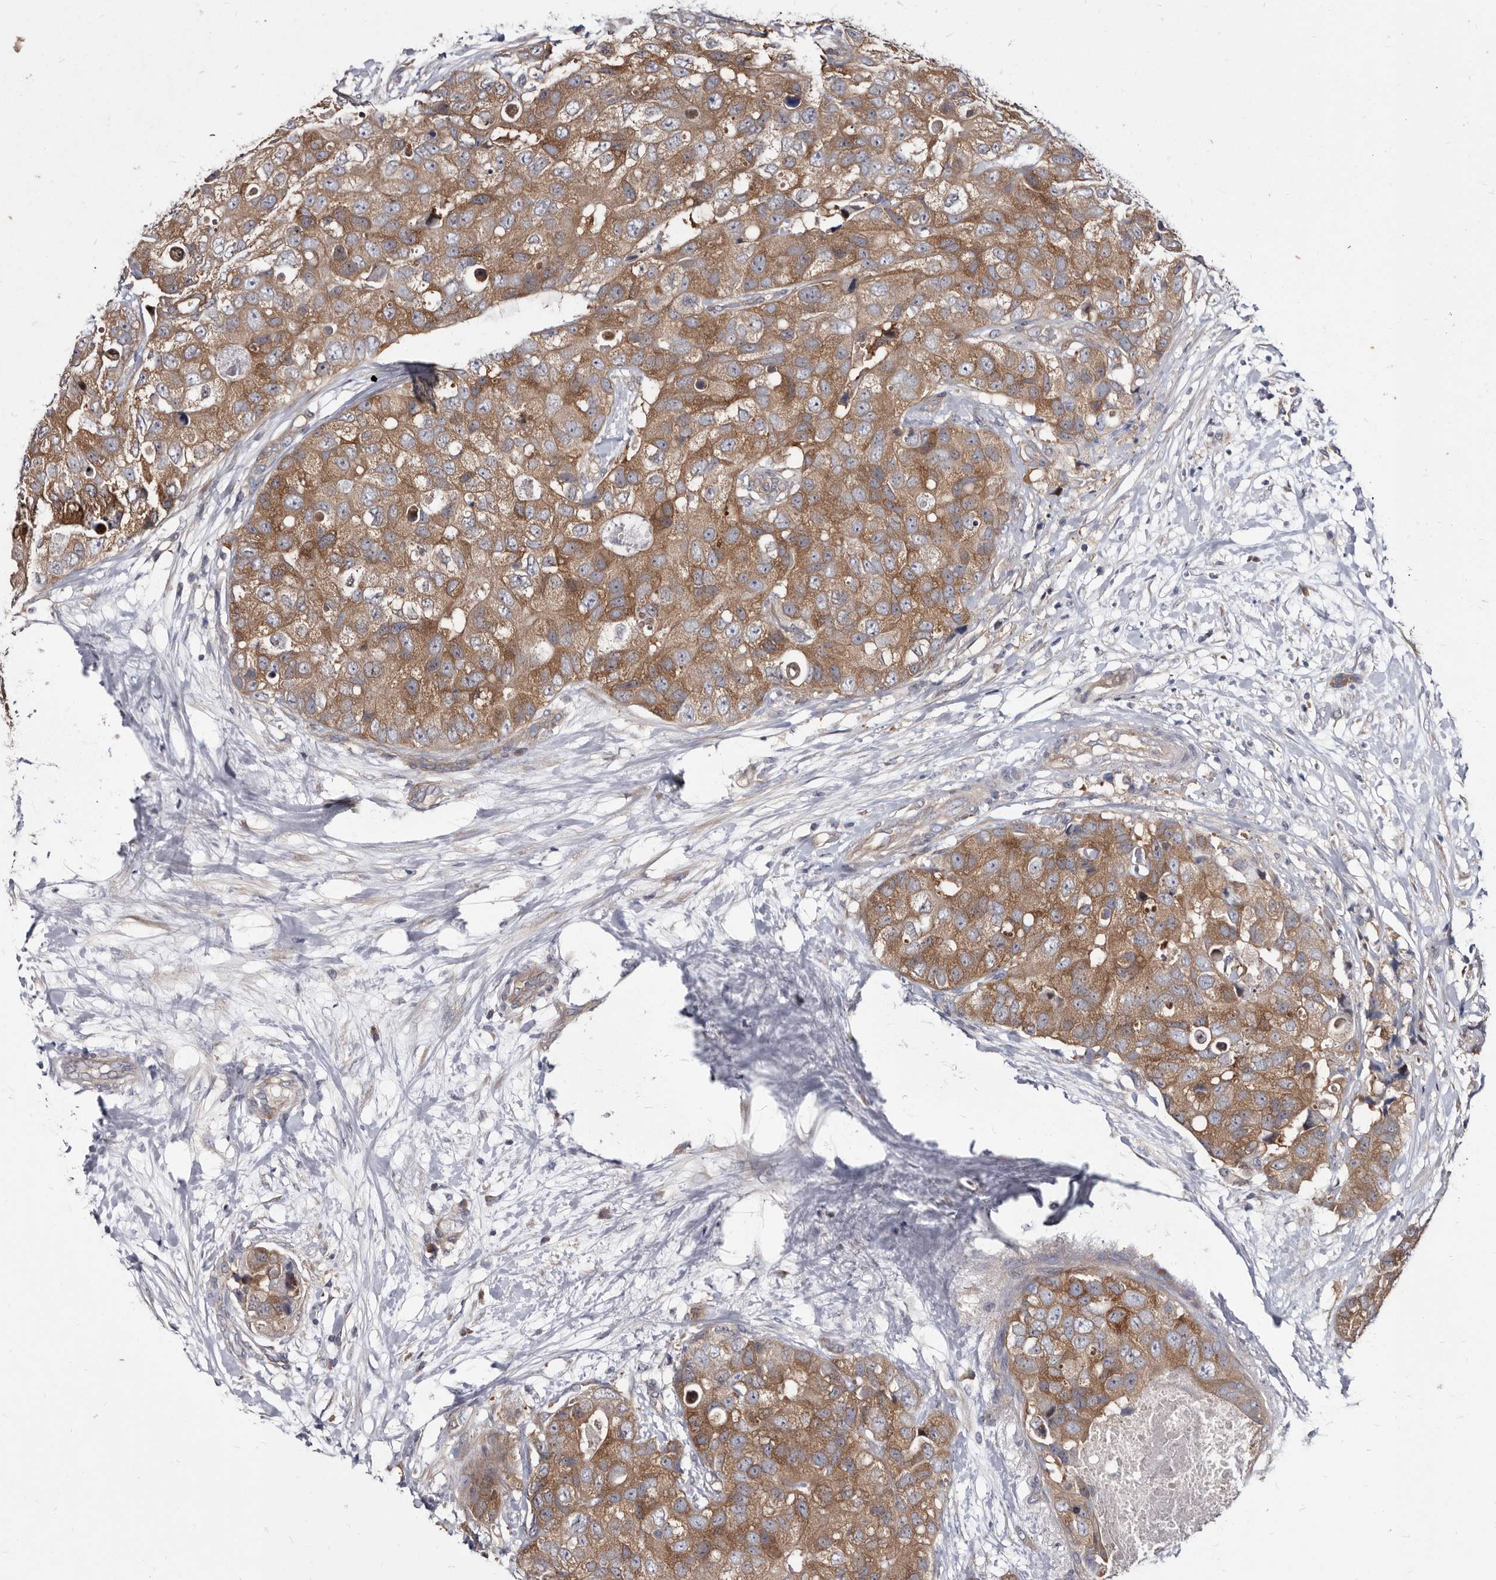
{"staining": {"intensity": "moderate", "quantity": ">75%", "location": "cytoplasmic/membranous"}, "tissue": "breast cancer", "cell_type": "Tumor cells", "image_type": "cancer", "snomed": [{"axis": "morphology", "description": "Duct carcinoma"}, {"axis": "topography", "description": "Breast"}], "caption": "Immunohistochemical staining of human breast cancer (infiltrating ductal carcinoma) shows moderate cytoplasmic/membranous protein expression in approximately >75% of tumor cells. (brown staining indicates protein expression, while blue staining denotes nuclei).", "gene": "ABCF2", "patient": {"sex": "female", "age": 62}}